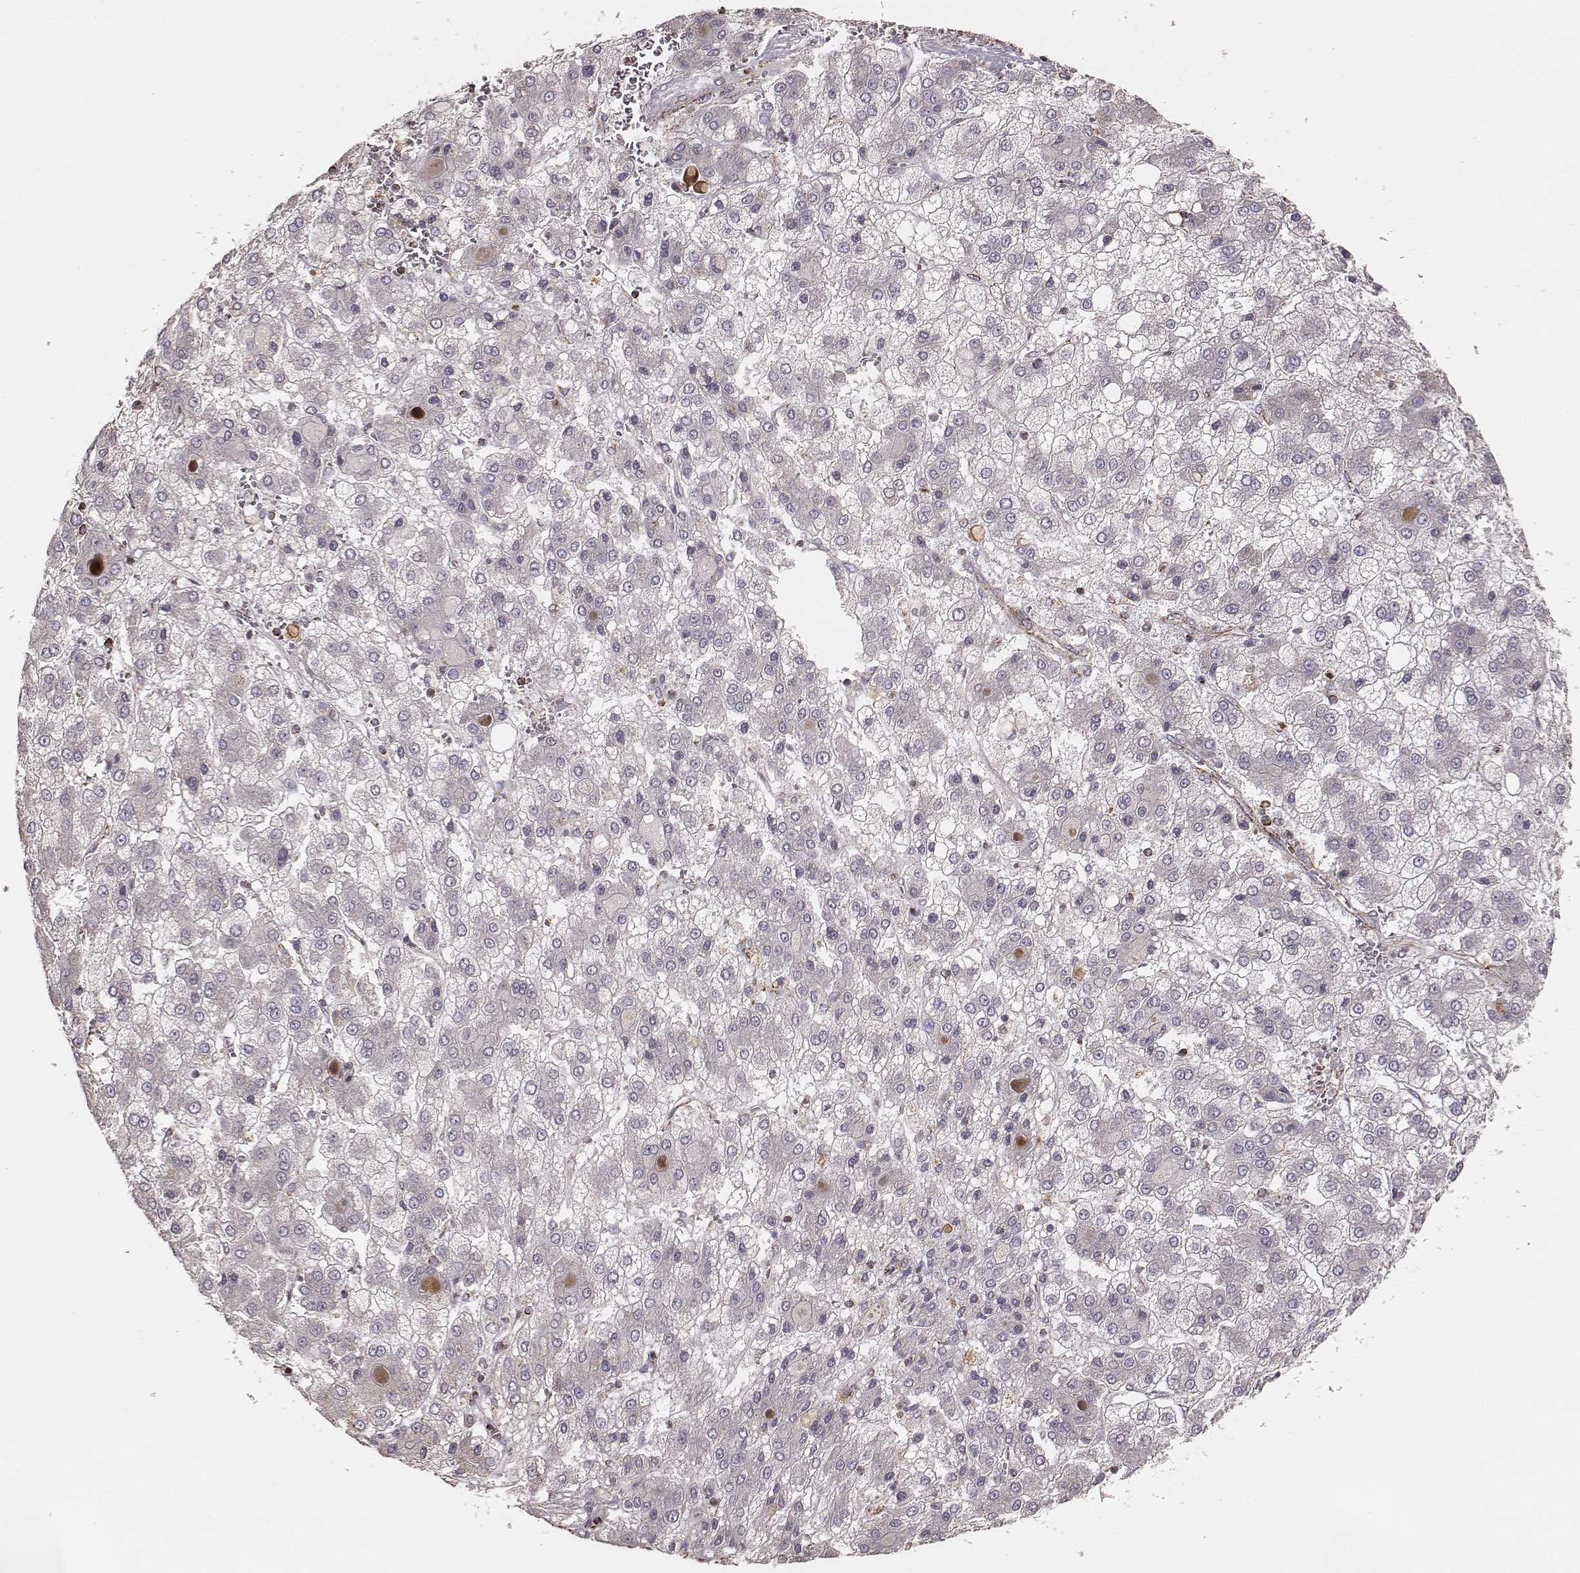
{"staining": {"intensity": "negative", "quantity": "none", "location": "none"}, "tissue": "liver cancer", "cell_type": "Tumor cells", "image_type": "cancer", "snomed": [{"axis": "morphology", "description": "Carcinoma, Hepatocellular, NOS"}, {"axis": "topography", "description": "Liver"}], "caption": "An image of liver hepatocellular carcinoma stained for a protein displays no brown staining in tumor cells.", "gene": "TUFM", "patient": {"sex": "male", "age": 73}}